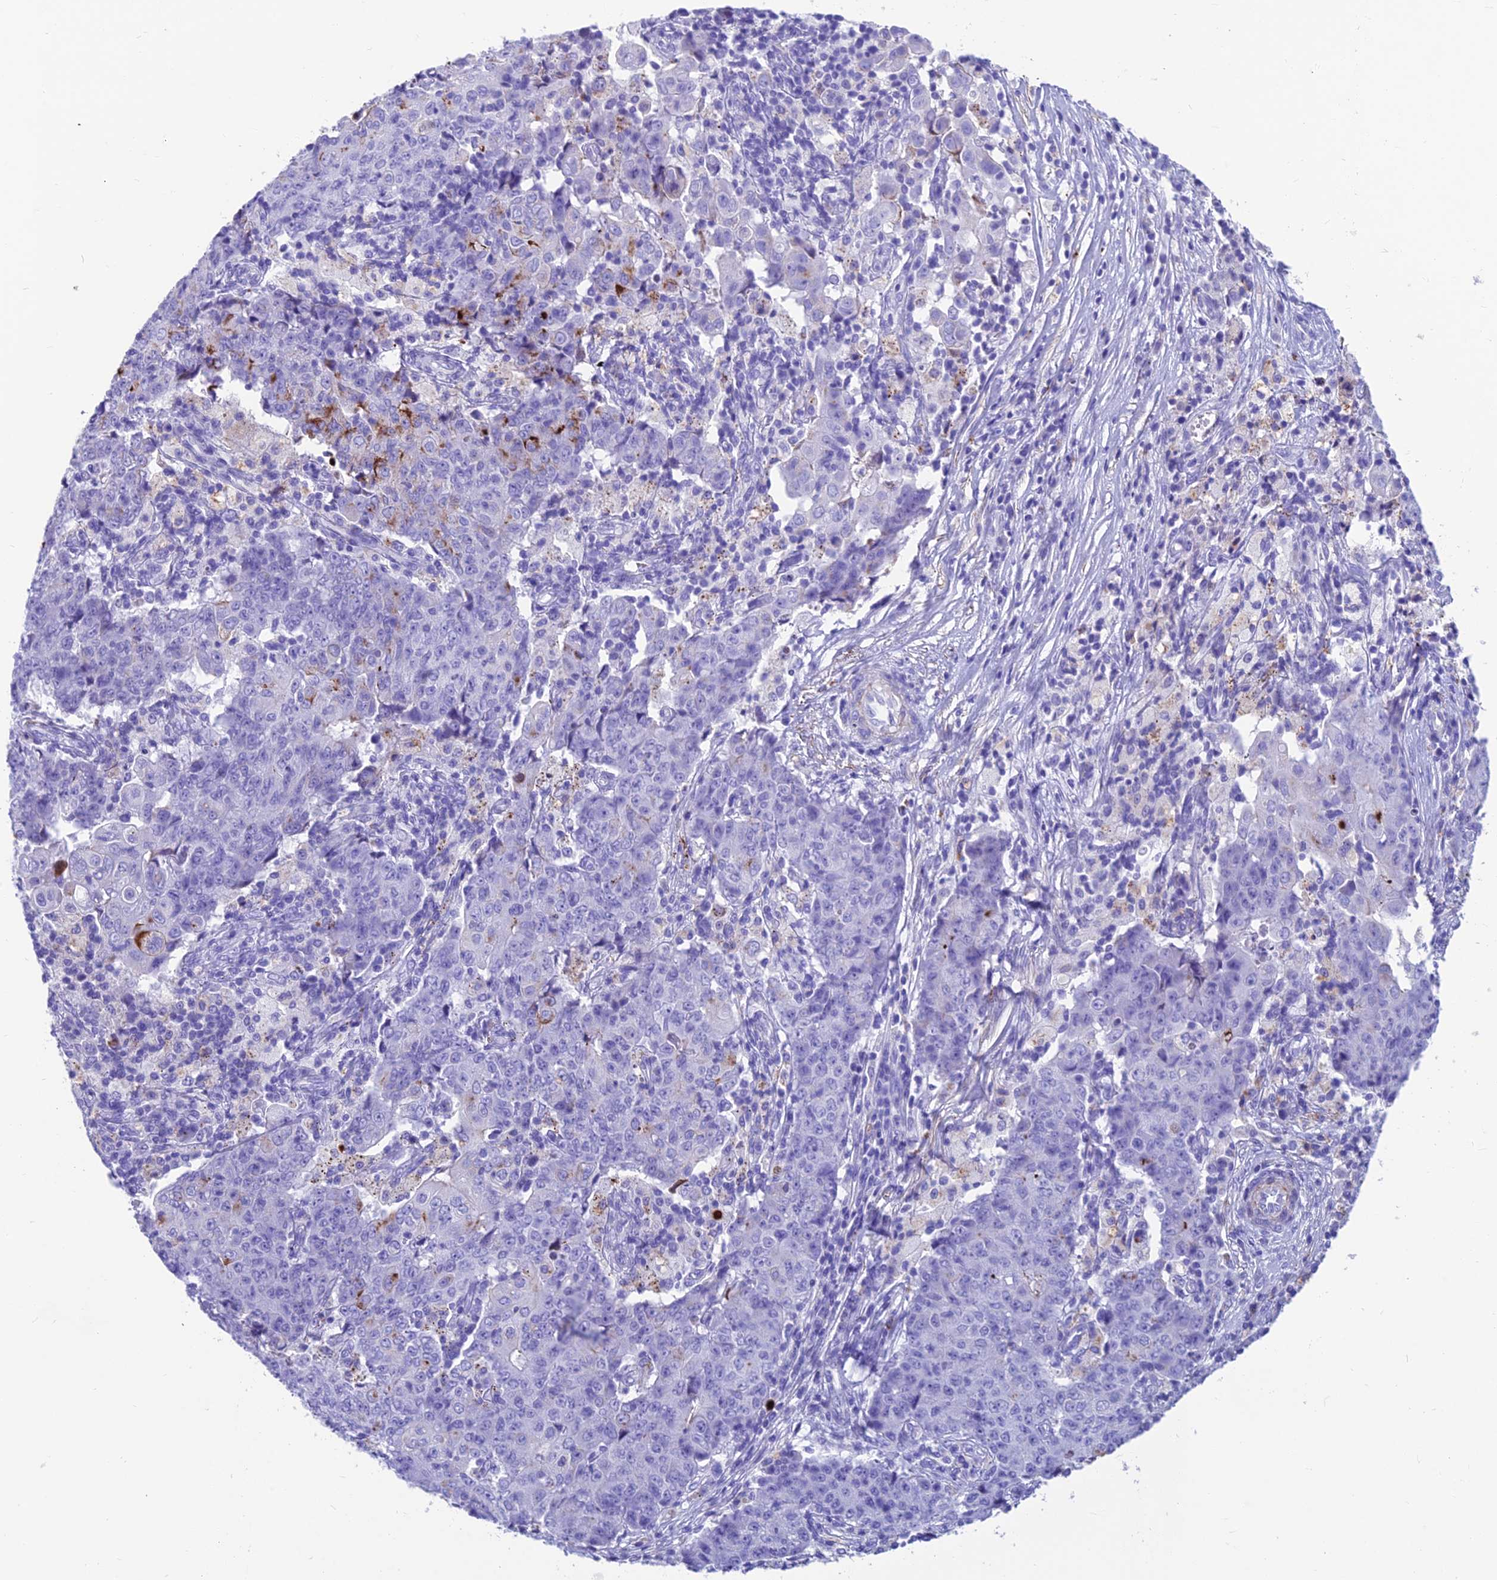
{"staining": {"intensity": "negative", "quantity": "none", "location": "none"}, "tissue": "ovarian cancer", "cell_type": "Tumor cells", "image_type": "cancer", "snomed": [{"axis": "morphology", "description": "Carcinoma, endometroid"}, {"axis": "topography", "description": "Ovary"}], "caption": "Tumor cells show no significant protein positivity in ovarian cancer (endometroid carcinoma).", "gene": "GNG11", "patient": {"sex": "female", "age": 42}}